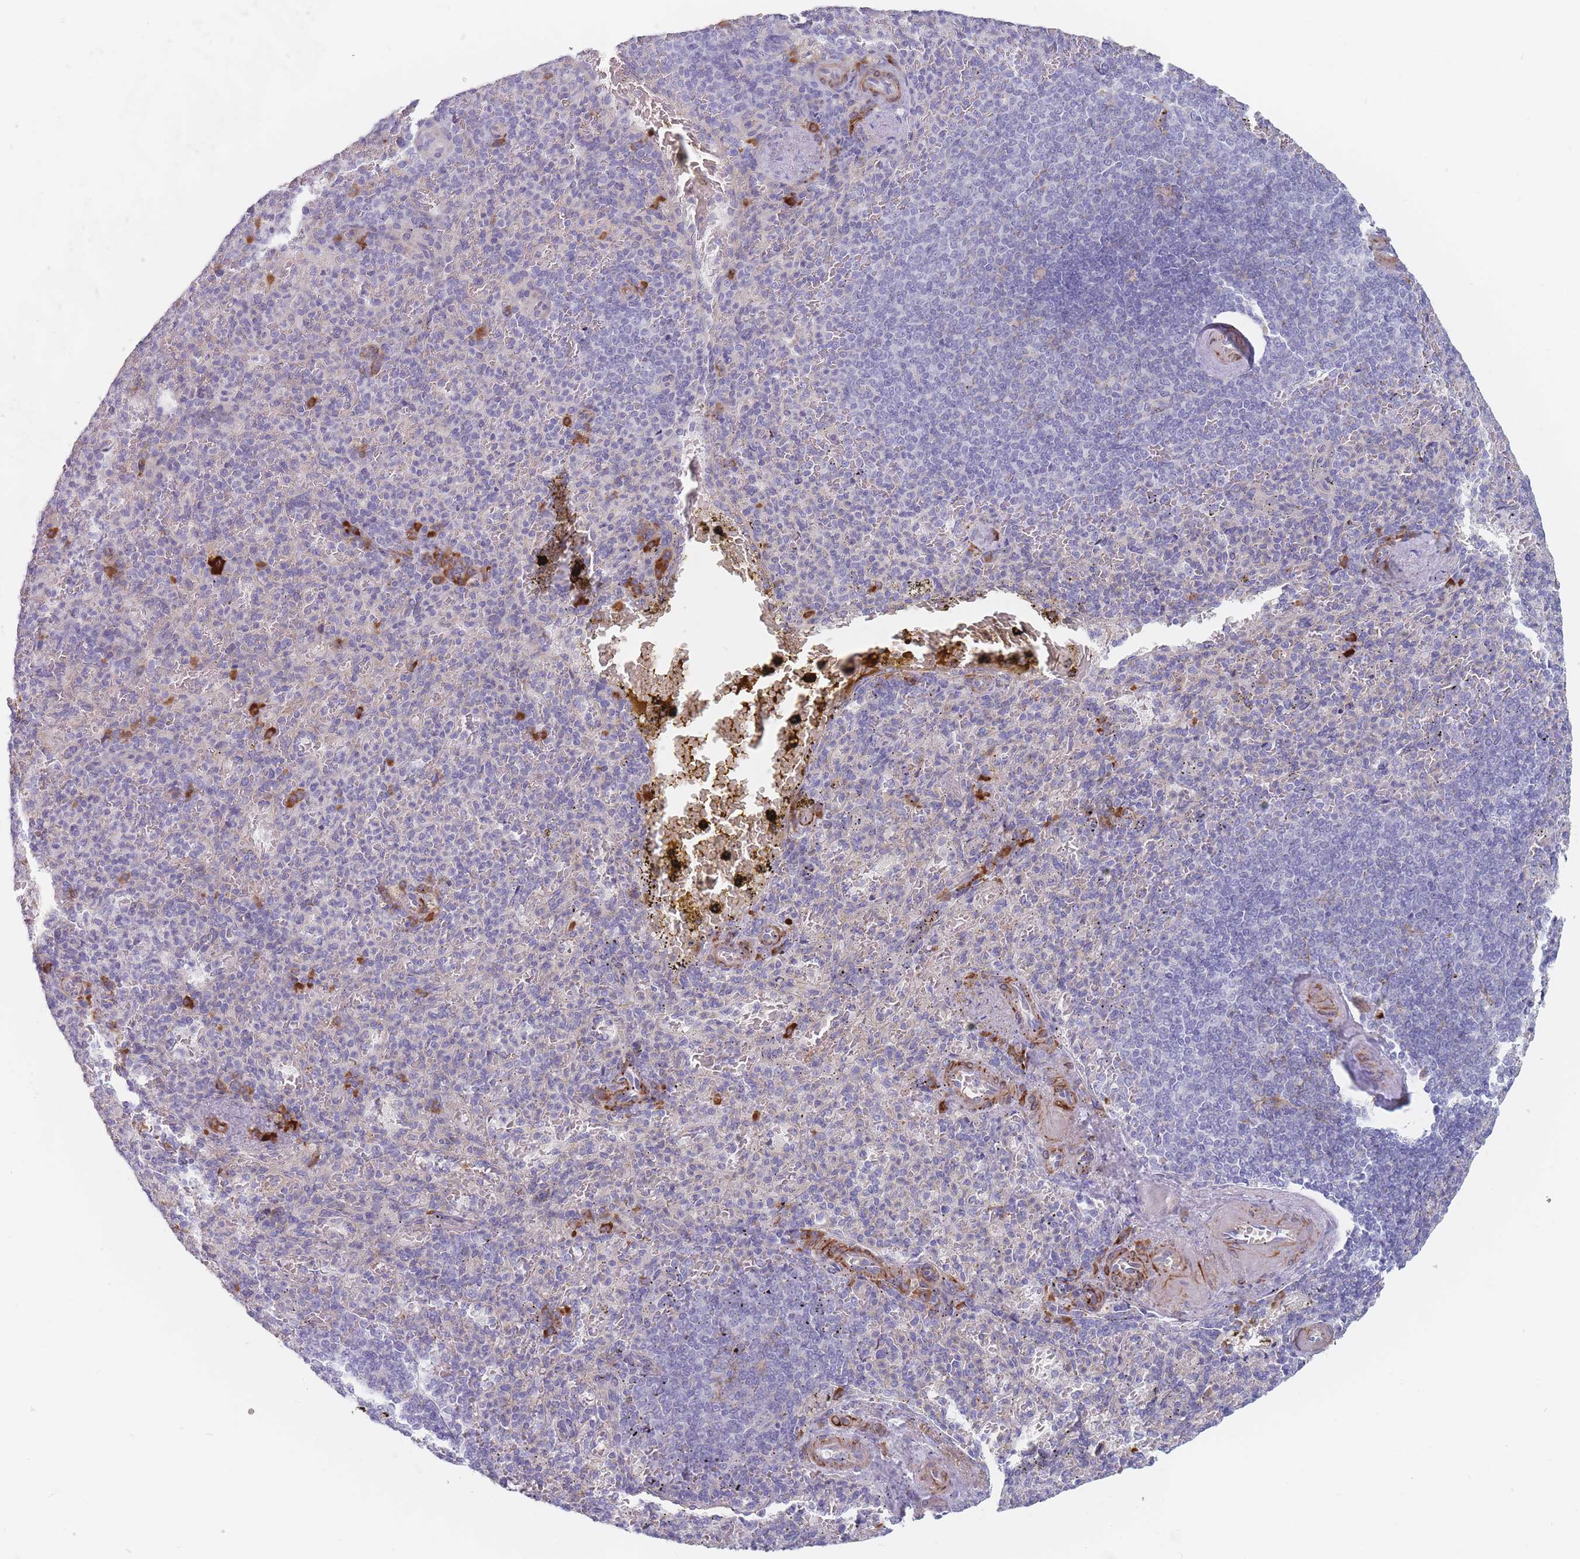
{"staining": {"intensity": "strong", "quantity": "<25%", "location": "cytoplasmic/membranous"}, "tissue": "spleen", "cell_type": "Cells in red pulp", "image_type": "normal", "snomed": [{"axis": "morphology", "description": "Normal tissue, NOS"}, {"axis": "topography", "description": "Spleen"}], "caption": "Immunohistochemical staining of unremarkable spleen shows medium levels of strong cytoplasmic/membranous positivity in approximately <25% of cells in red pulp.", "gene": "ERBIN", "patient": {"sex": "female", "age": 74}}